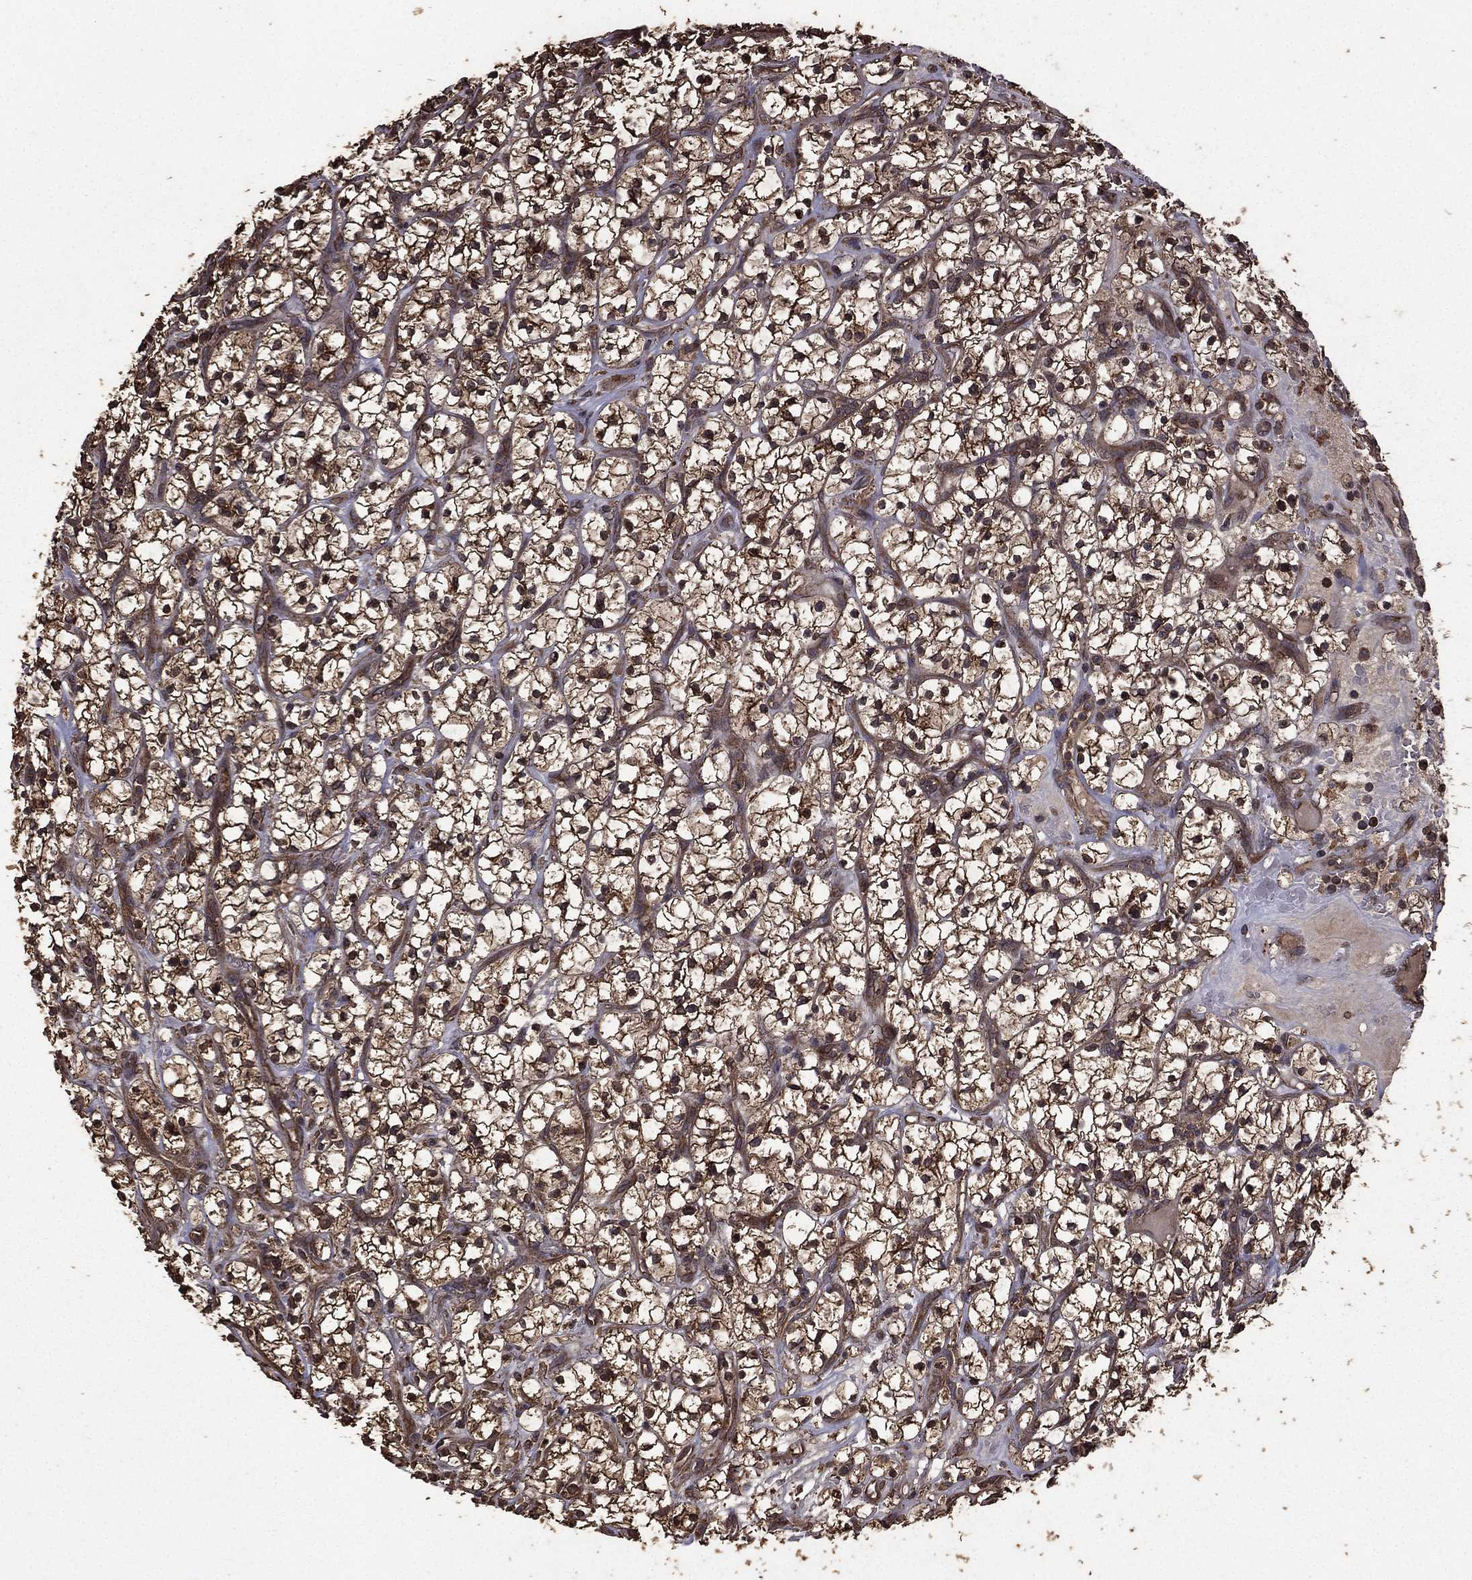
{"staining": {"intensity": "moderate", "quantity": ">75%", "location": "cytoplasmic/membranous"}, "tissue": "renal cancer", "cell_type": "Tumor cells", "image_type": "cancer", "snomed": [{"axis": "morphology", "description": "Adenocarcinoma, NOS"}, {"axis": "topography", "description": "Kidney"}], "caption": "Adenocarcinoma (renal) tissue displays moderate cytoplasmic/membranous positivity in approximately >75% of tumor cells, visualized by immunohistochemistry. (Stains: DAB in brown, nuclei in blue, Microscopy: brightfield microscopy at high magnification).", "gene": "BIRC6", "patient": {"sex": "female", "age": 64}}